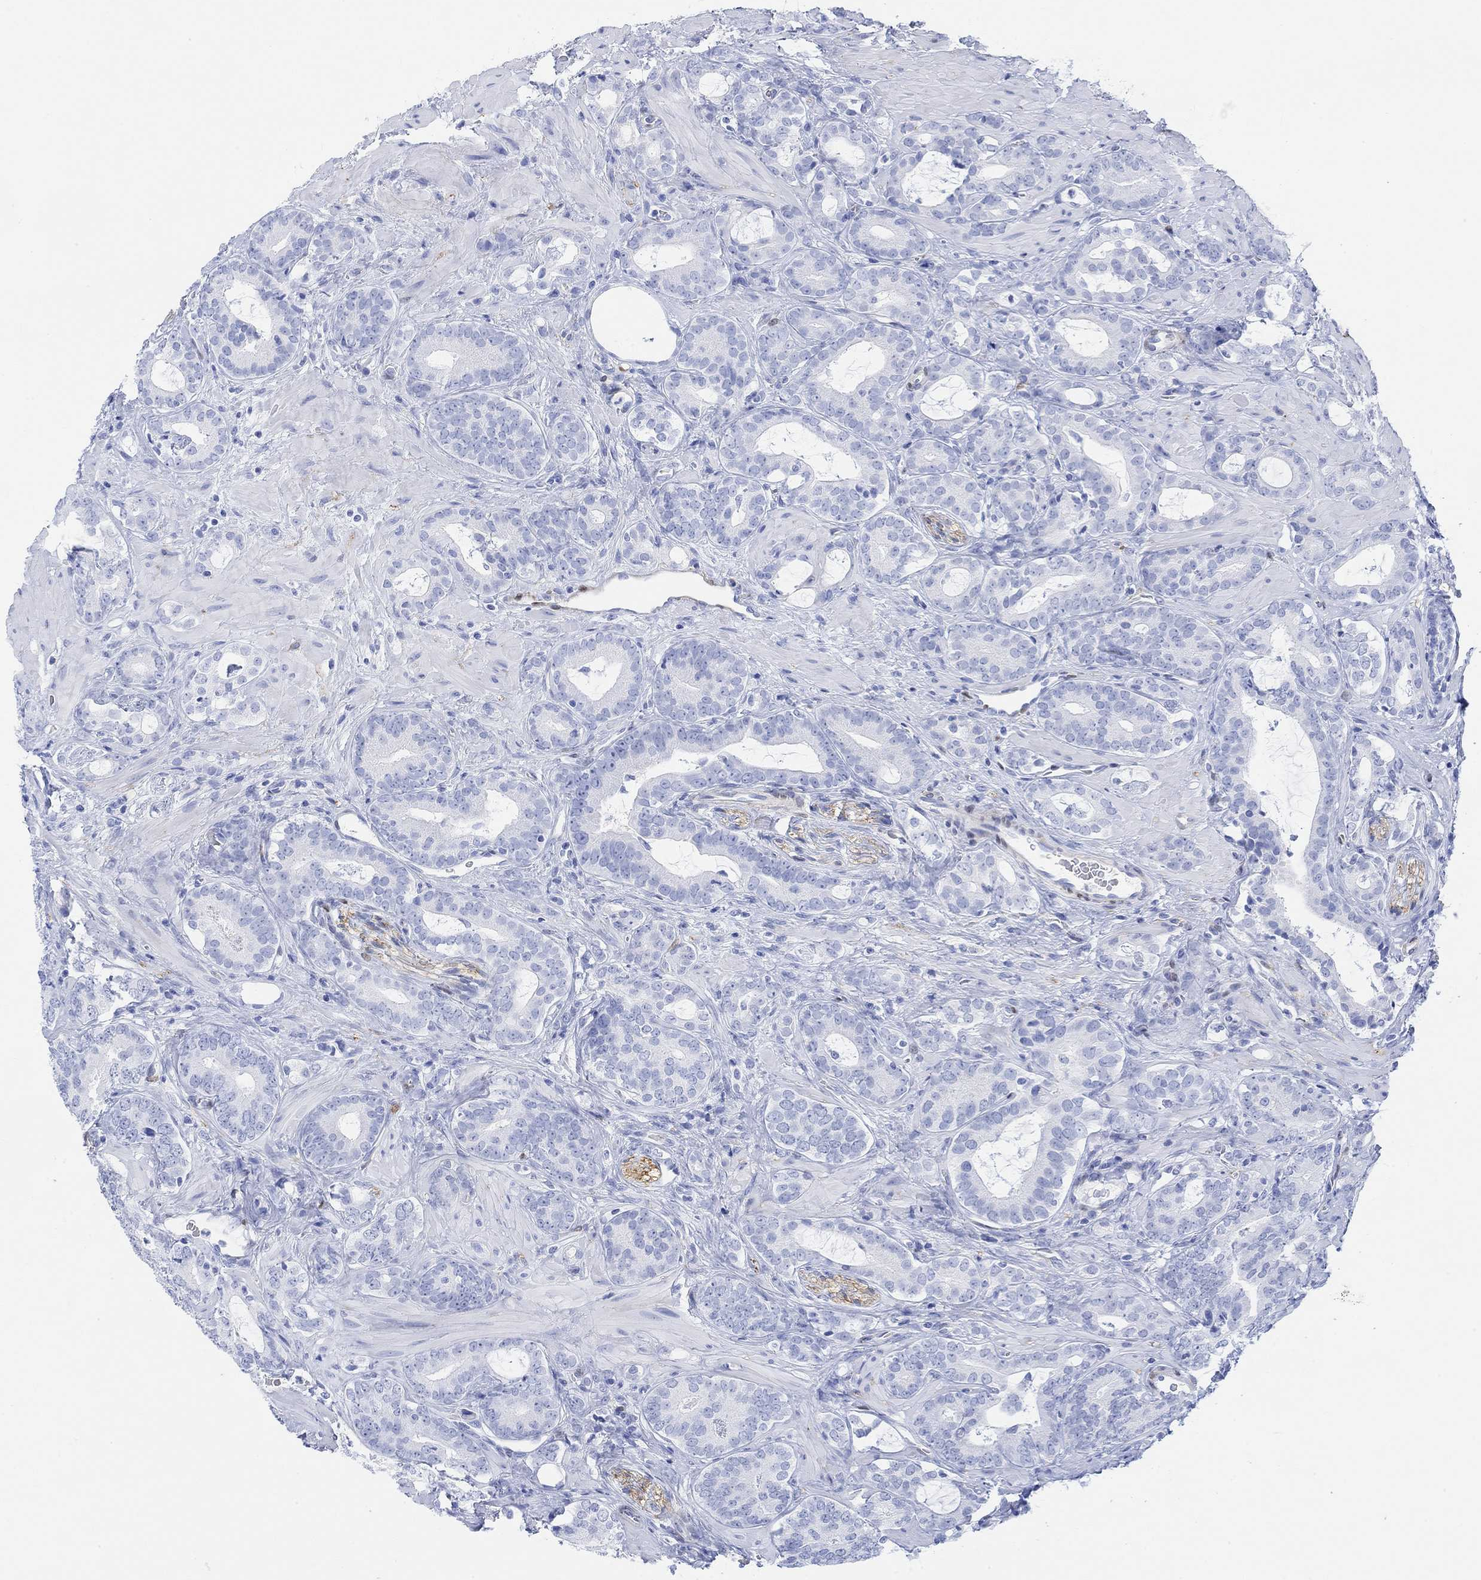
{"staining": {"intensity": "negative", "quantity": "none", "location": "none"}, "tissue": "prostate cancer", "cell_type": "Tumor cells", "image_type": "cancer", "snomed": [{"axis": "morphology", "description": "Adenocarcinoma, NOS"}, {"axis": "topography", "description": "Prostate"}], "caption": "Immunohistochemistry of human prostate cancer displays no staining in tumor cells.", "gene": "TPPP3", "patient": {"sex": "male", "age": 55}}